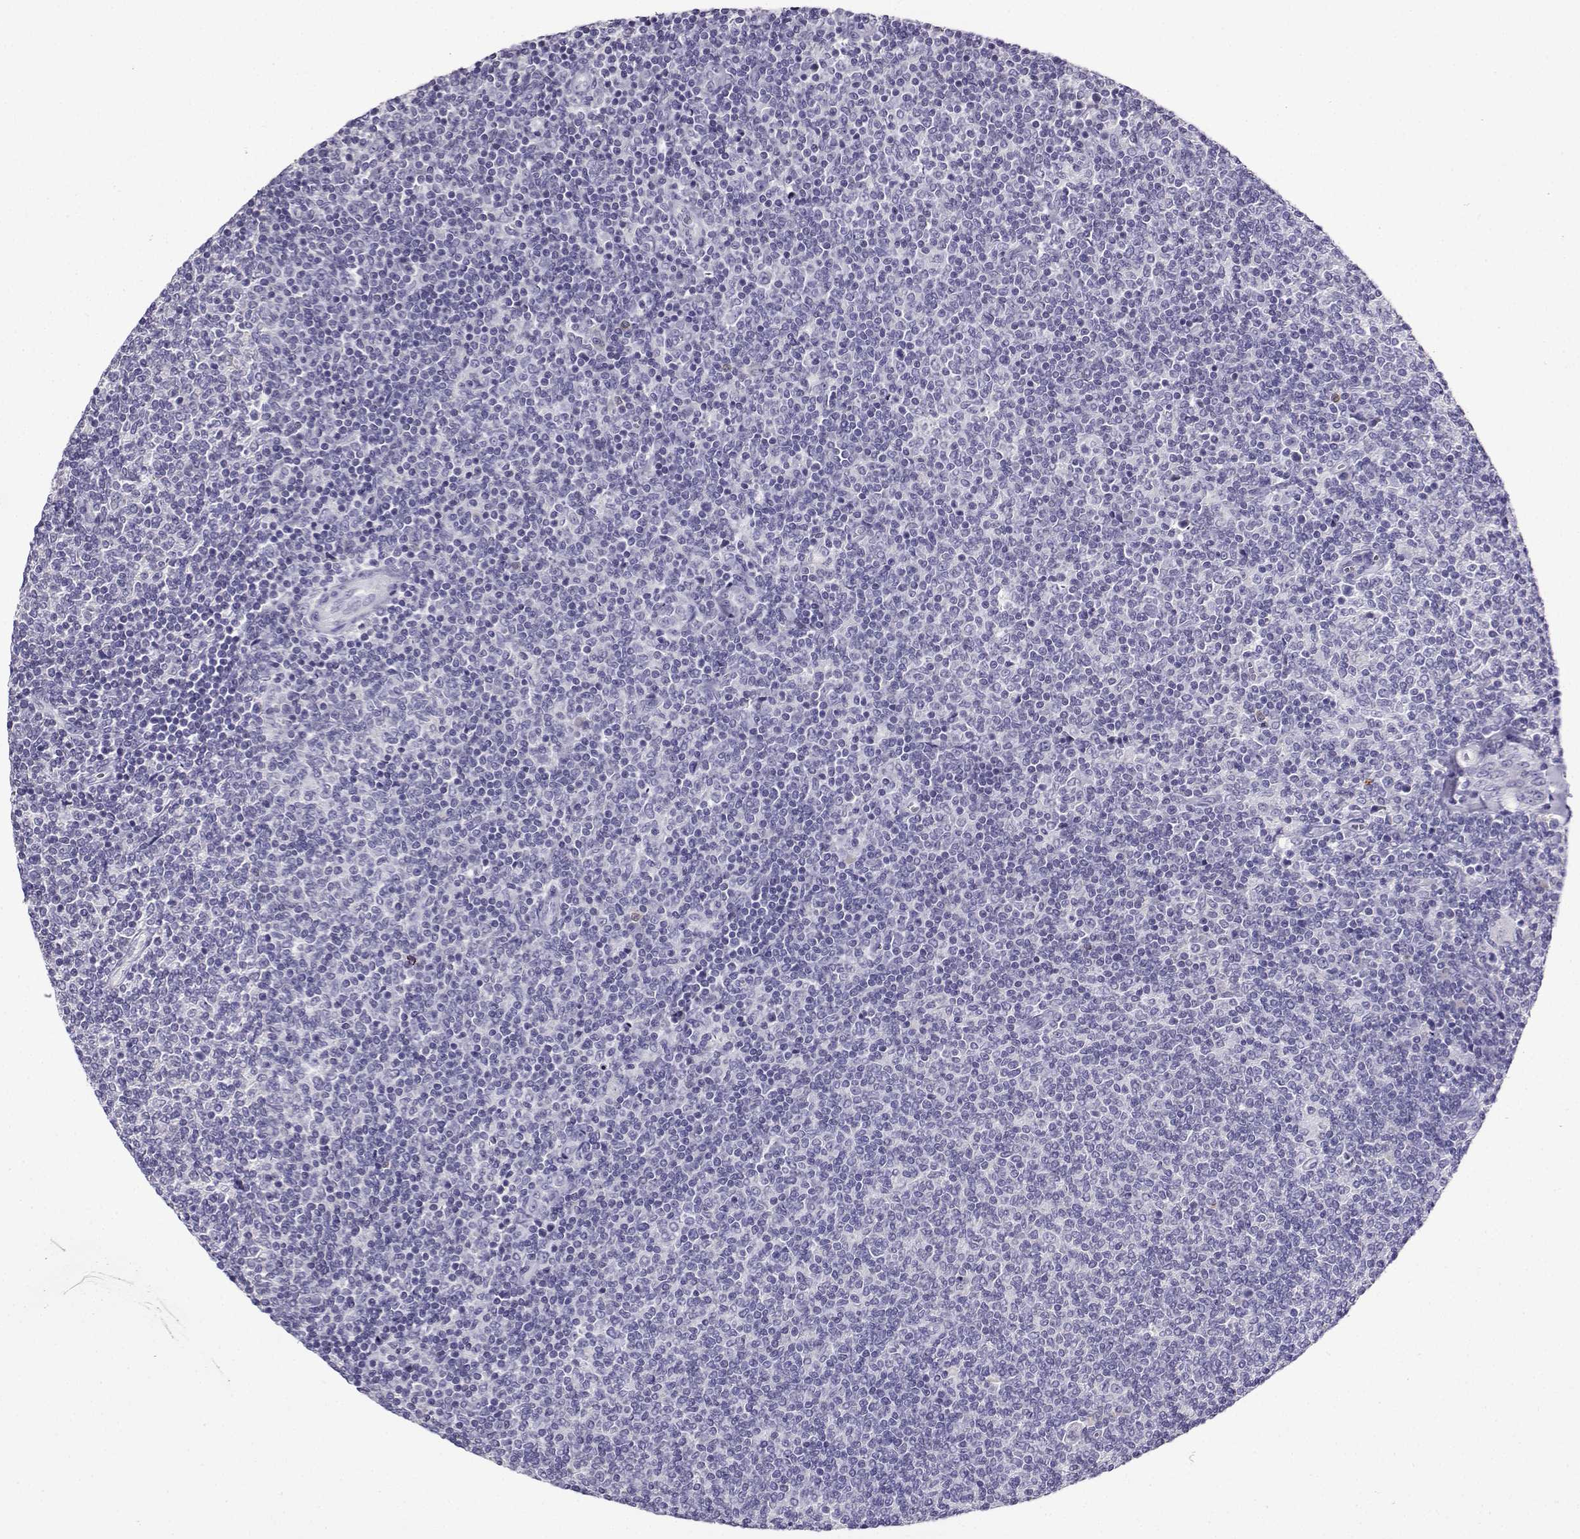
{"staining": {"intensity": "negative", "quantity": "none", "location": "none"}, "tissue": "lymphoma", "cell_type": "Tumor cells", "image_type": "cancer", "snomed": [{"axis": "morphology", "description": "Malignant lymphoma, non-Hodgkin's type, Low grade"}, {"axis": "topography", "description": "Lymph node"}], "caption": "A histopathology image of human low-grade malignant lymphoma, non-Hodgkin's type is negative for staining in tumor cells.", "gene": "LINGO1", "patient": {"sex": "male", "age": 52}}